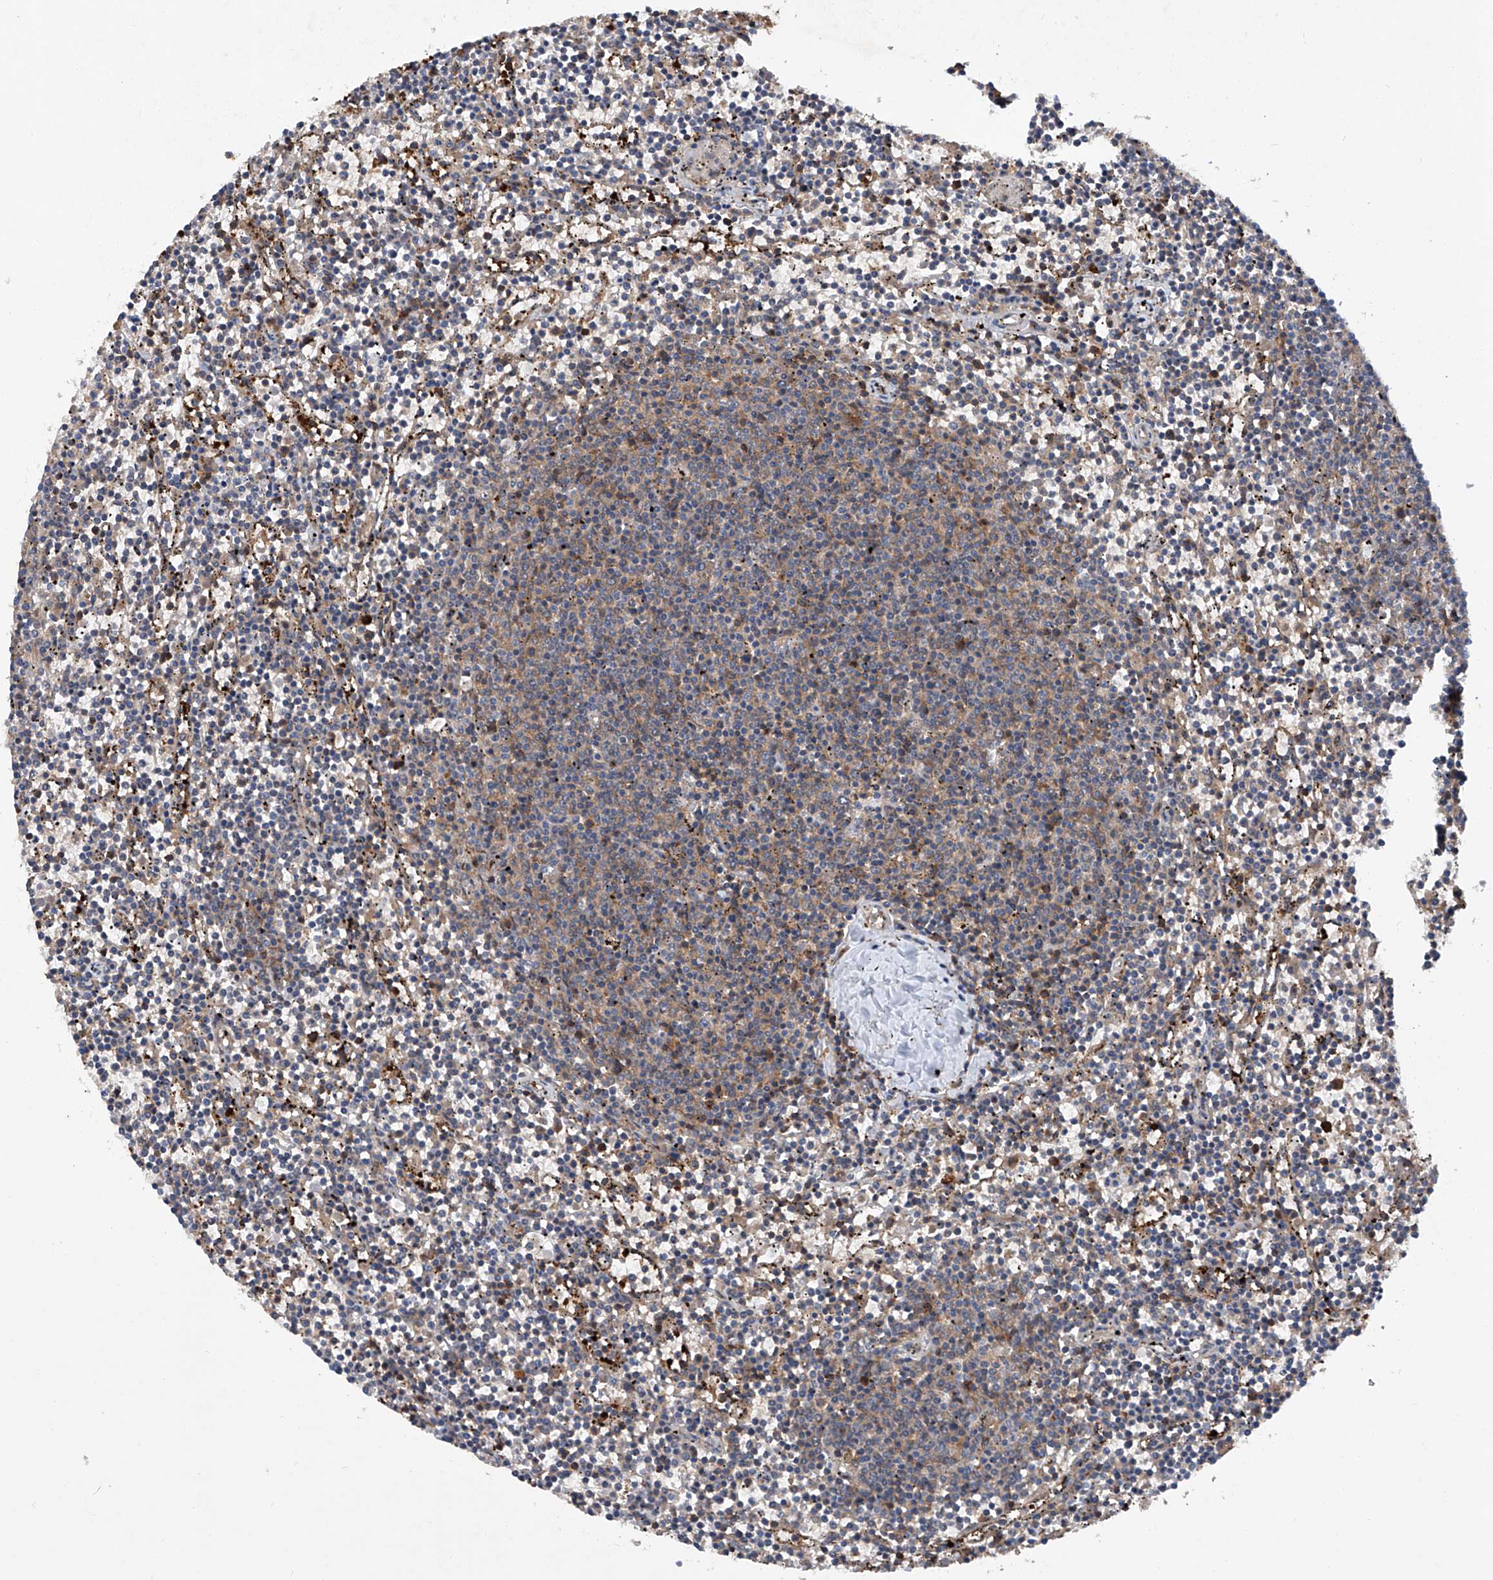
{"staining": {"intensity": "weak", "quantity": "25%-75%", "location": "cytoplasmic/membranous"}, "tissue": "lymphoma", "cell_type": "Tumor cells", "image_type": "cancer", "snomed": [{"axis": "morphology", "description": "Malignant lymphoma, non-Hodgkin's type, Low grade"}, {"axis": "topography", "description": "Spleen"}], "caption": "Lymphoma stained with IHC reveals weak cytoplasmic/membranous expression in approximately 25%-75% of tumor cells.", "gene": "ASCC3", "patient": {"sex": "female", "age": 50}}